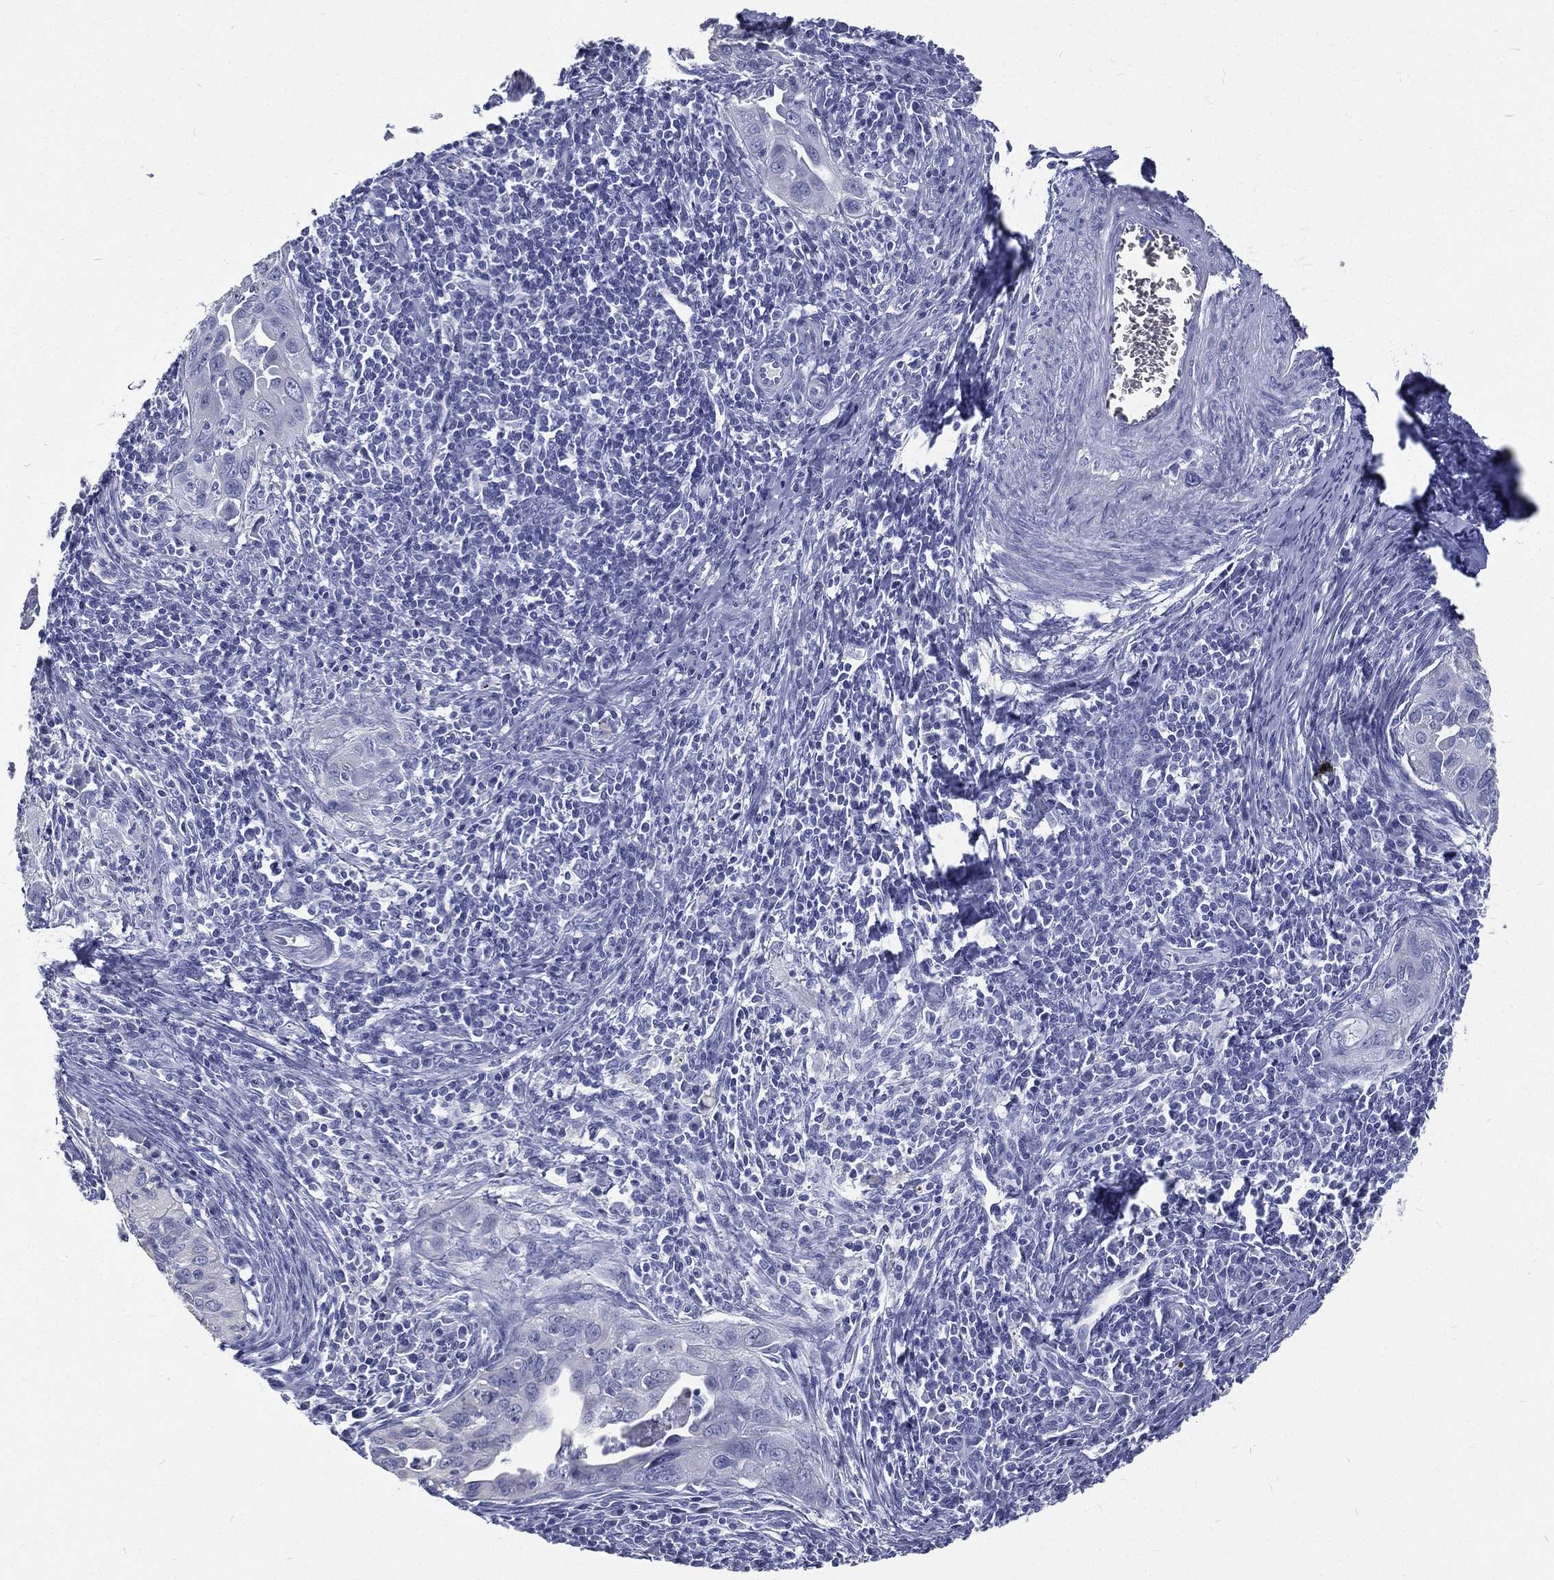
{"staining": {"intensity": "negative", "quantity": "none", "location": "none"}, "tissue": "cervical cancer", "cell_type": "Tumor cells", "image_type": "cancer", "snomed": [{"axis": "morphology", "description": "Squamous cell carcinoma, NOS"}, {"axis": "topography", "description": "Cervix"}], "caption": "Tumor cells are negative for brown protein staining in squamous cell carcinoma (cervical).", "gene": "RSPH4A", "patient": {"sex": "female", "age": 26}}